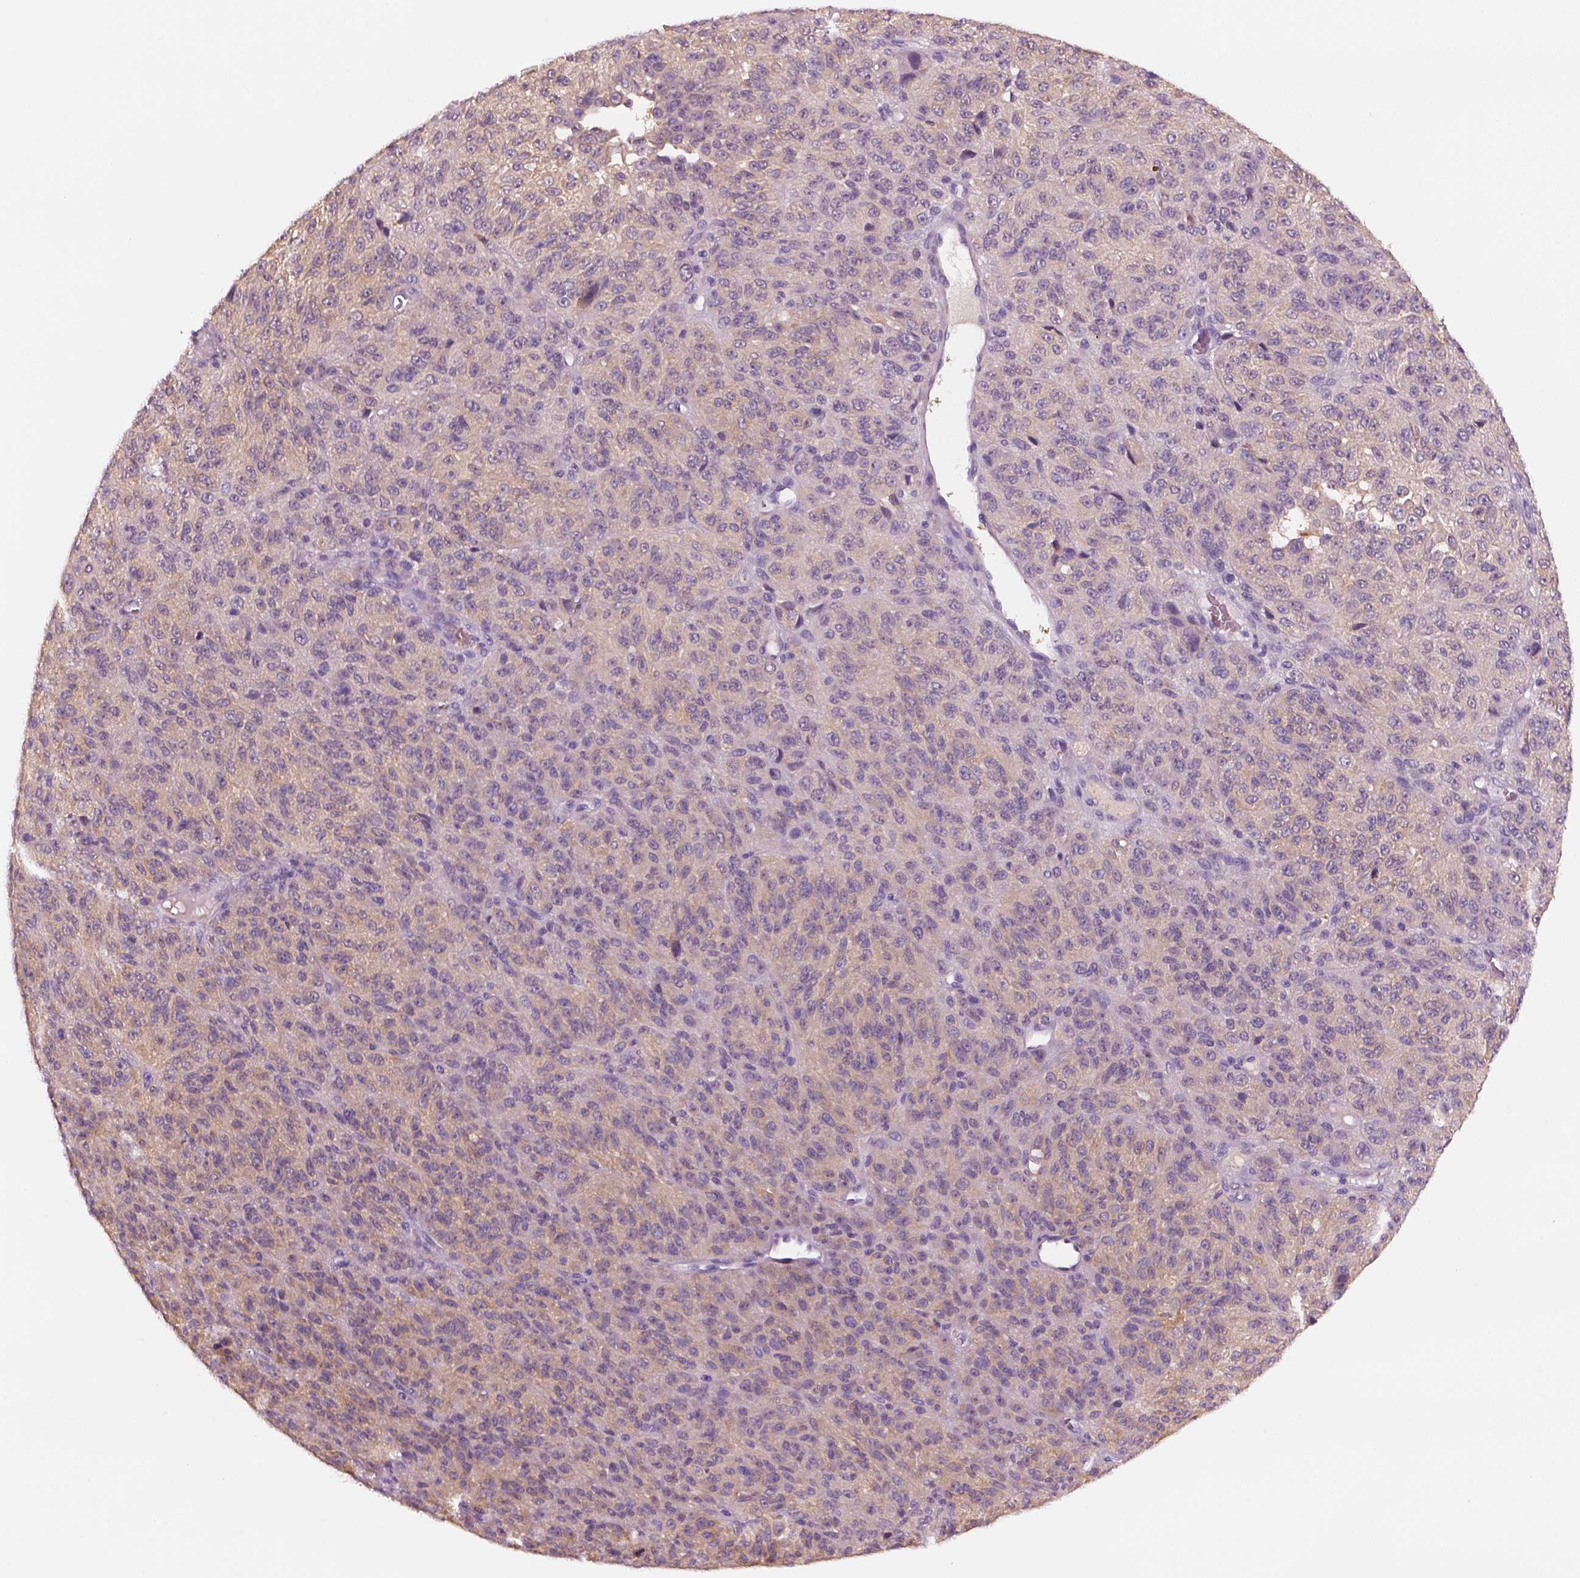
{"staining": {"intensity": "weak", "quantity": ">75%", "location": "cytoplasmic/membranous"}, "tissue": "melanoma", "cell_type": "Tumor cells", "image_type": "cancer", "snomed": [{"axis": "morphology", "description": "Malignant melanoma, Metastatic site"}, {"axis": "topography", "description": "Brain"}], "caption": "This histopathology image displays immunohistochemistry staining of melanoma, with low weak cytoplasmic/membranous expression in about >75% of tumor cells.", "gene": "ELSPBP1", "patient": {"sex": "female", "age": 56}}